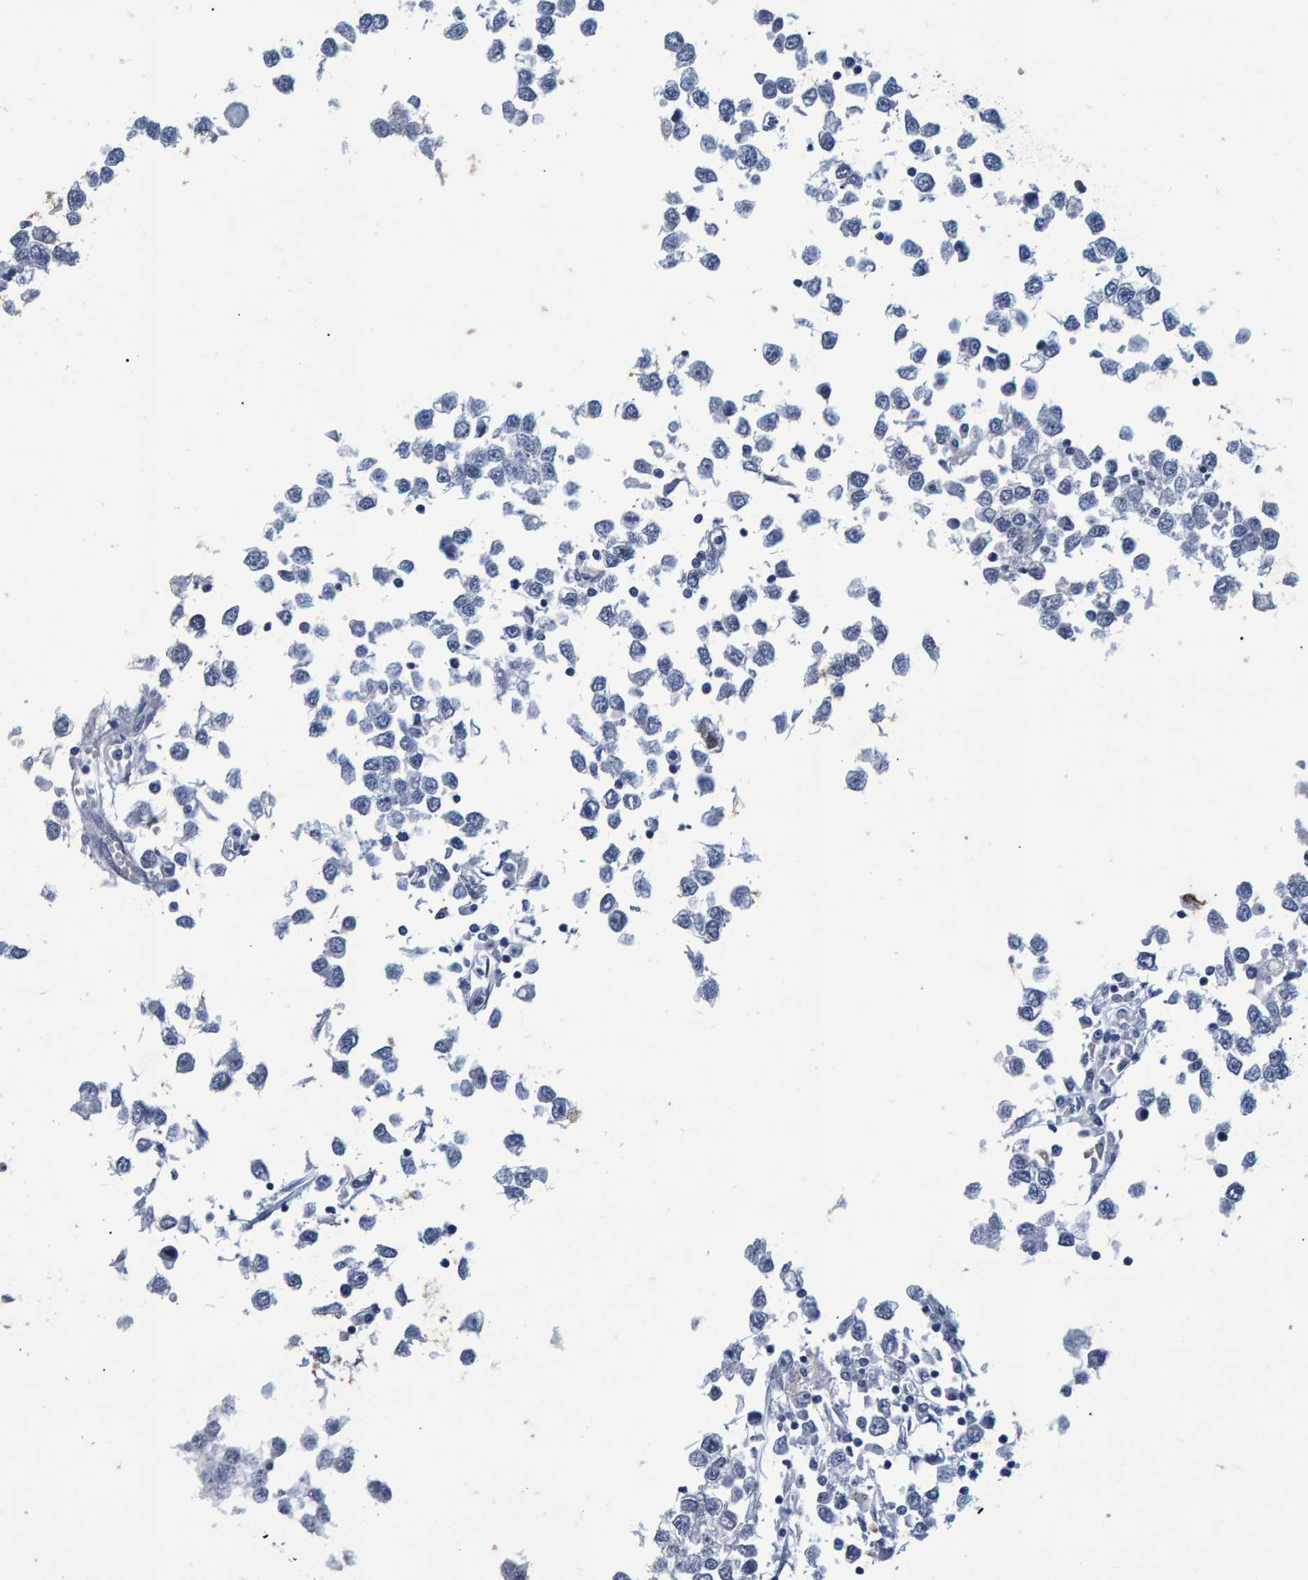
{"staining": {"intensity": "negative", "quantity": "none", "location": "none"}, "tissue": "testis cancer", "cell_type": "Tumor cells", "image_type": "cancer", "snomed": [{"axis": "morphology", "description": "Seminoma, NOS"}, {"axis": "topography", "description": "Testis"}], "caption": "High magnification brightfield microscopy of testis seminoma stained with DAB (3,3'-diaminobenzidine) (brown) and counterstained with hematoxylin (blue): tumor cells show no significant staining.", "gene": "QKI", "patient": {"sex": "male", "age": 65}}